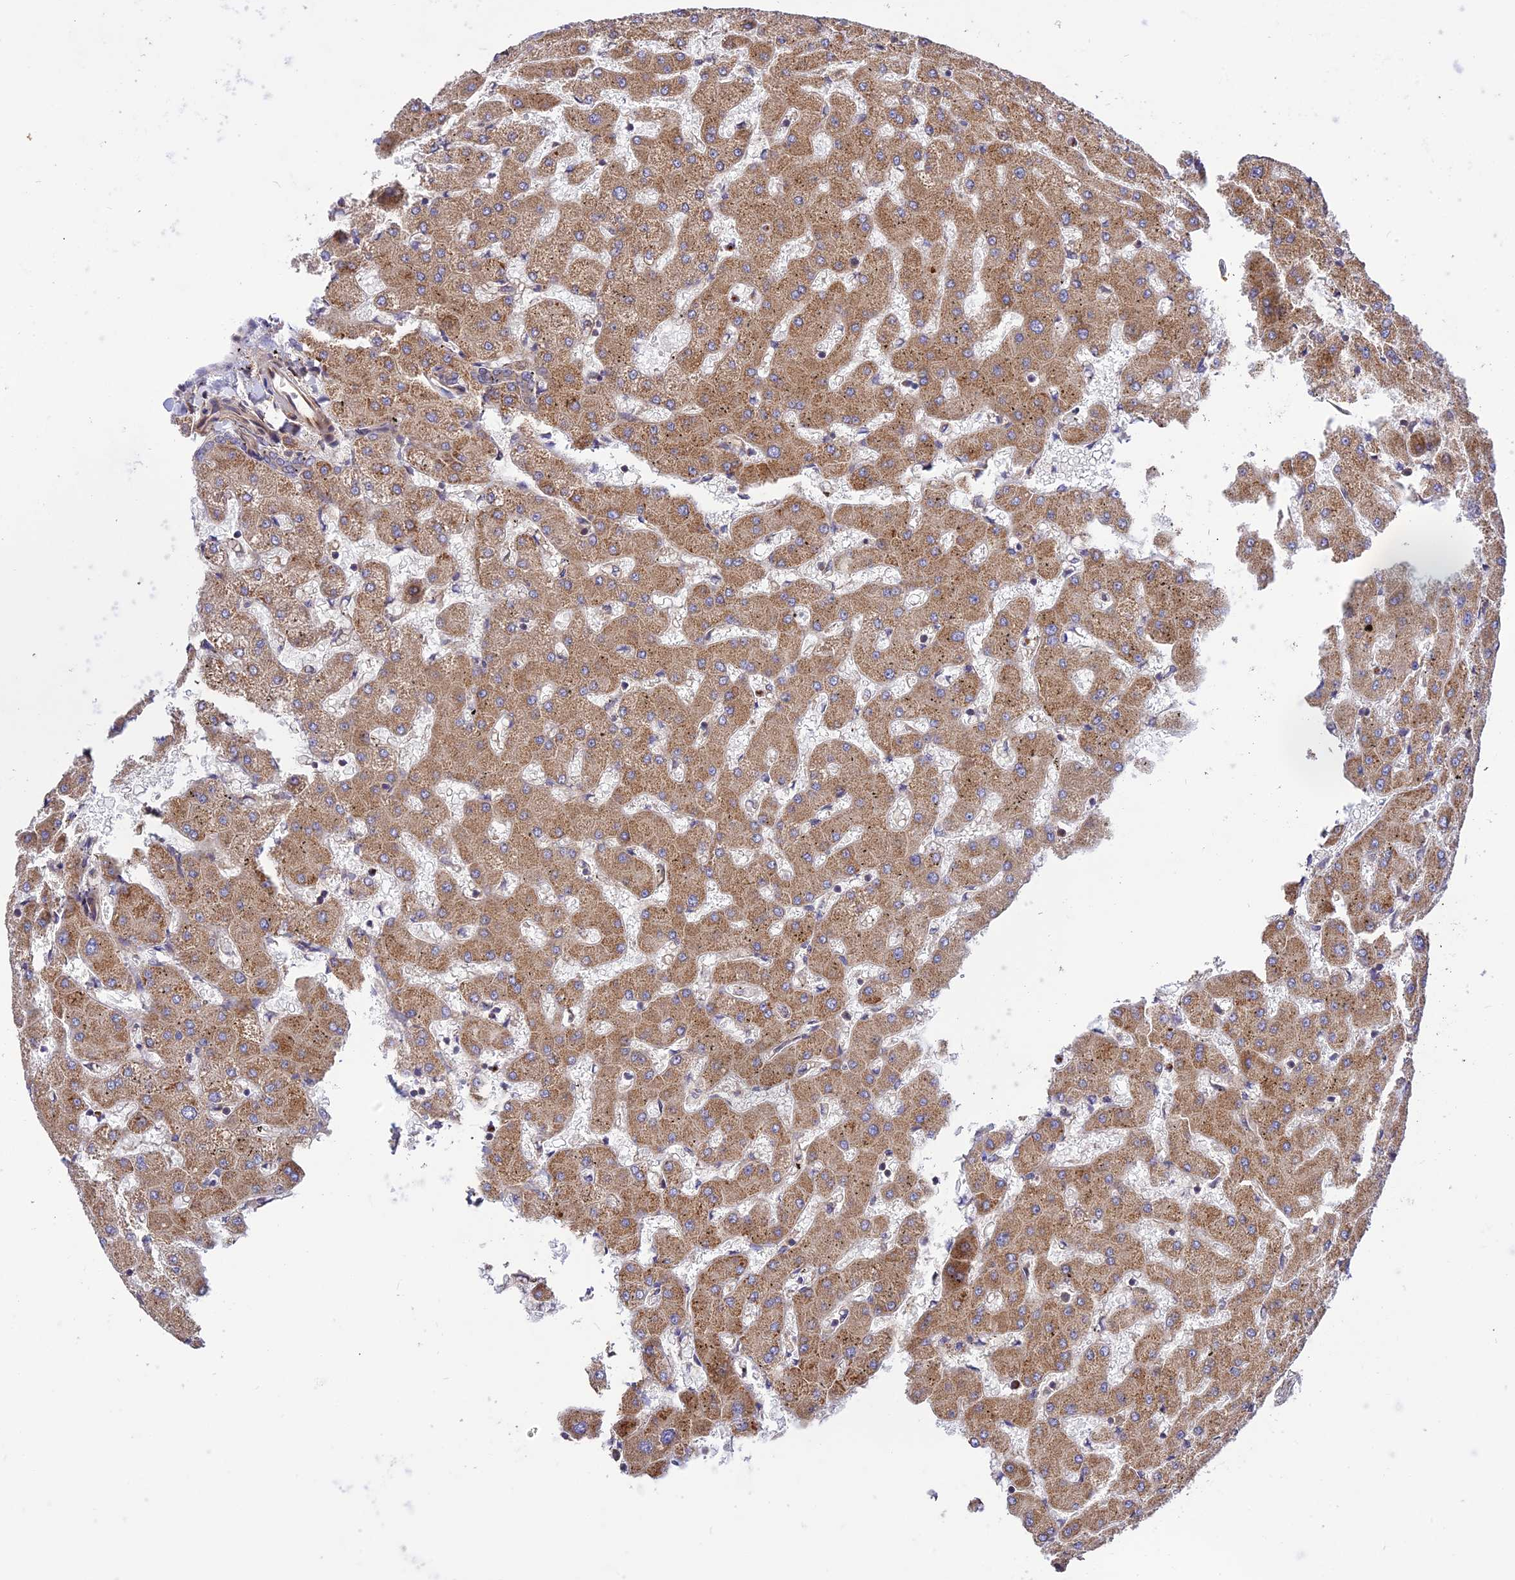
{"staining": {"intensity": "weak", "quantity": "<25%", "location": "cytoplasmic/membranous"}, "tissue": "liver", "cell_type": "Cholangiocytes", "image_type": "normal", "snomed": [{"axis": "morphology", "description": "Normal tissue, NOS"}, {"axis": "topography", "description": "Liver"}], "caption": "The photomicrograph demonstrates no significant positivity in cholangiocytes of liver. (Immunohistochemistry (ihc), brightfield microscopy, high magnification).", "gene": "ROCK1", "patient": {"sex": "female", "age": 63}}